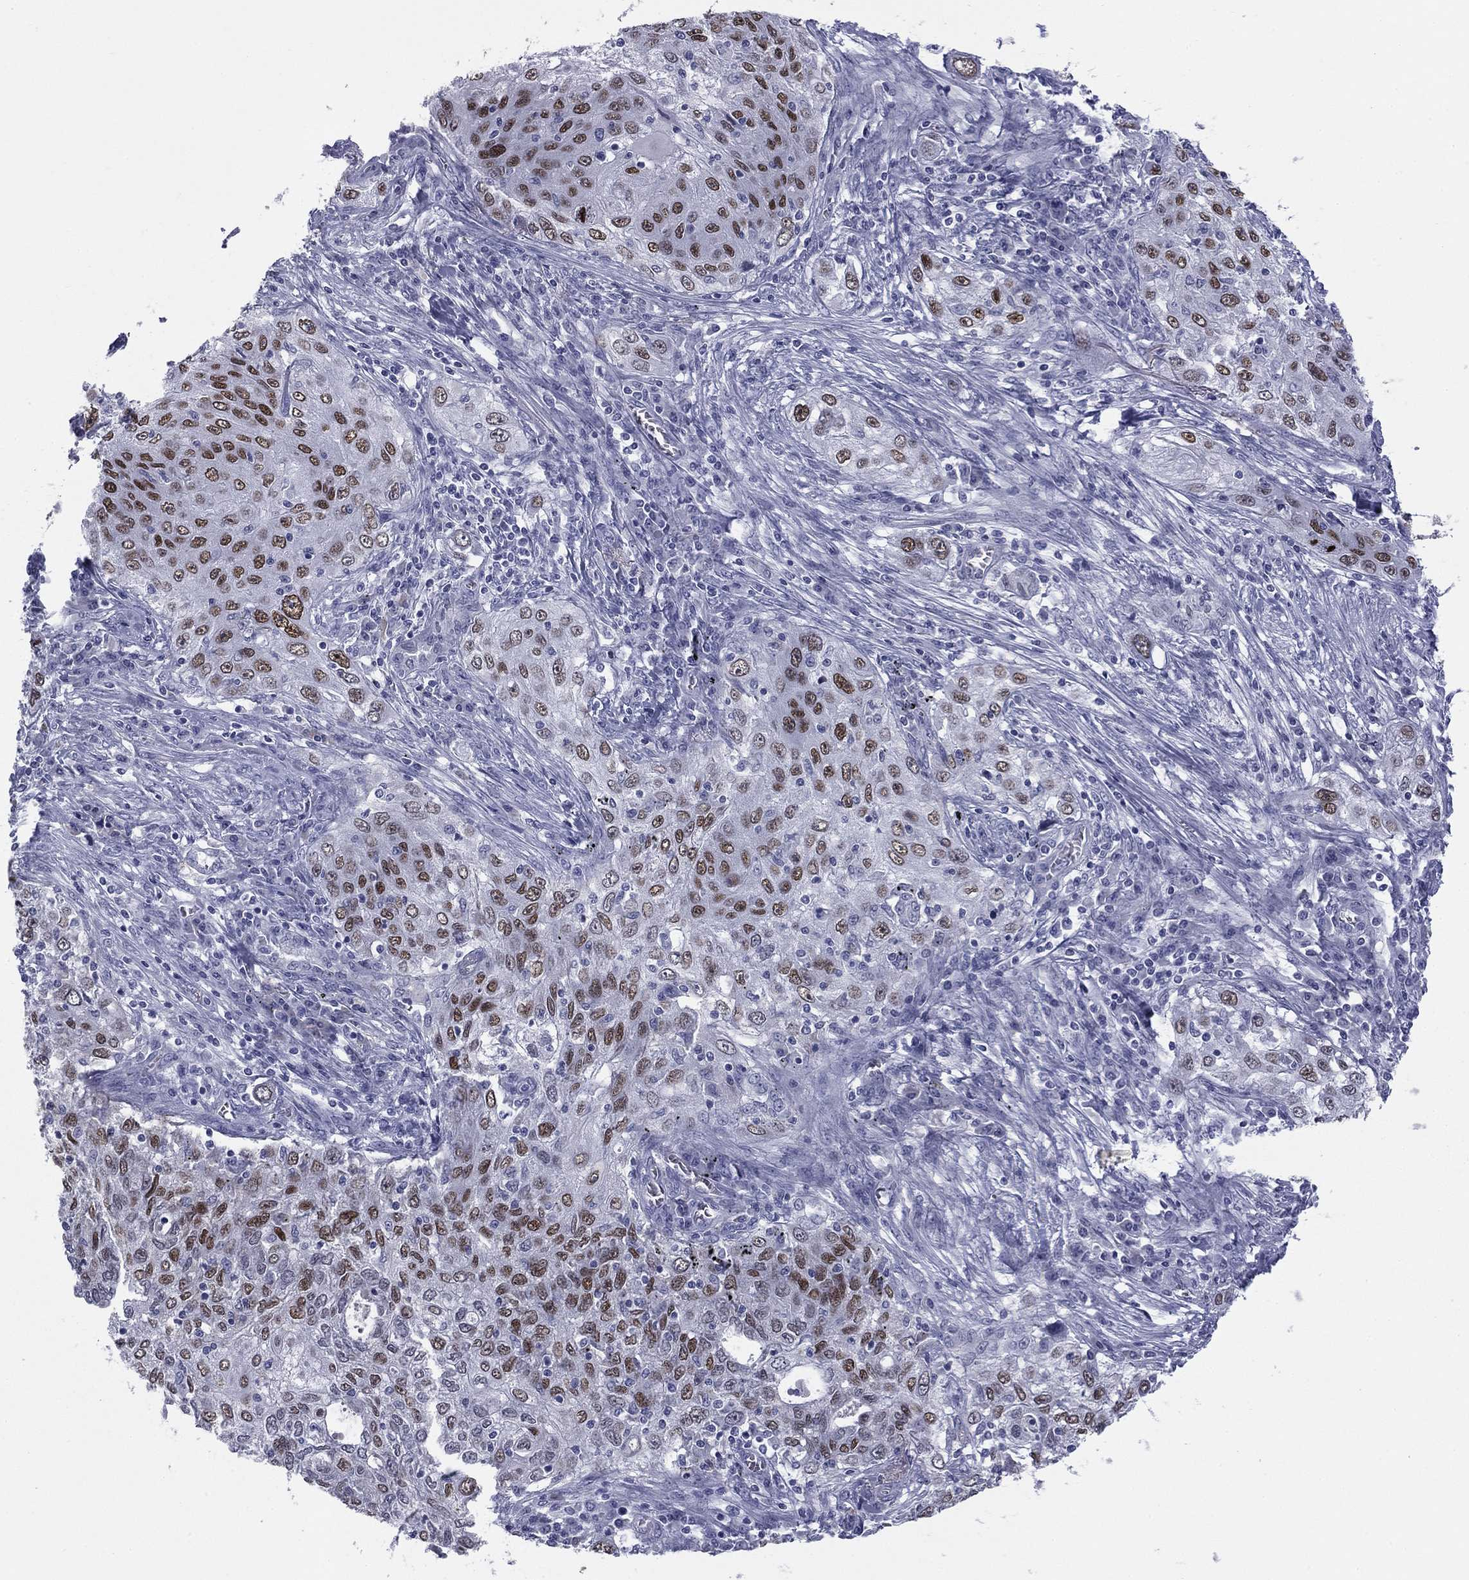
{"staining": {"intensity": "strong", "quantity": "25%-75%", "location": "nuclear"}, "tissue": "lung cancer", "cell_type": "Tumor cells", "image_type": "cancer", "snomed": [{"axis": "morphology", "description": "Squamous cell carcinoma, NOS"}, {"axis": "topography", "description": "Lung"}], "caption": "There is high levels of strong nuclear staining in tumor cells of squamous cell carcinoma (lung), as demonstrated by immunohistochemical staining (brown color).", "gene": "TFAP2B", "patient": {"sex": "female", "age": 69}}